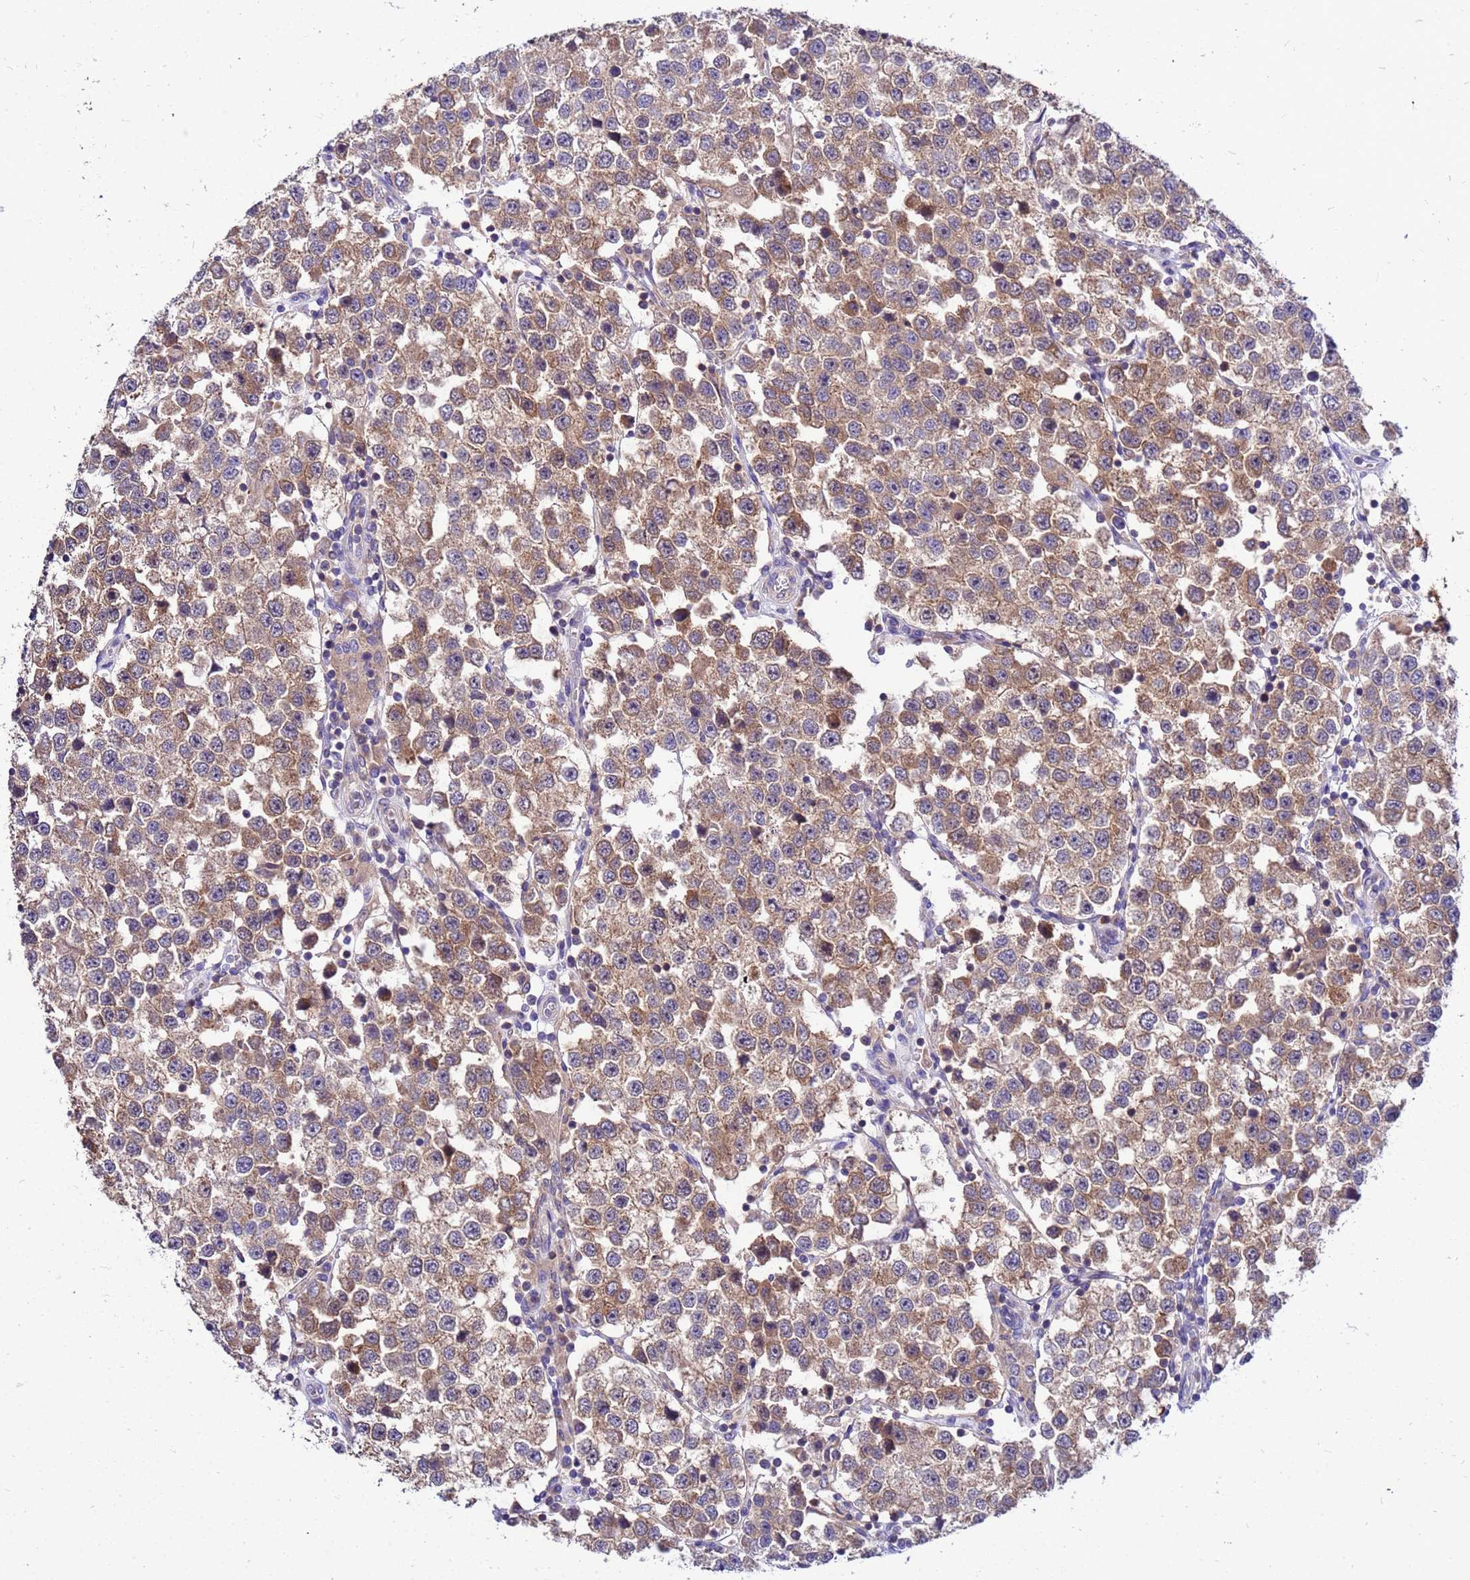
{"staining": {"intensity": "strong", "quantity": "25%-75%", "location": "cytoplasmic/membranous"}, "tissue": "testis cancer", "cell_type": "Tumor cells", "image_type": "cancer", "snomed": [{"axis": "morphology", "description": "Seminoma, NOS"}, {"axis": "topography", "description": "Testis"}], "caption": "Human seminoma (testis) stained for a protein (brown) displays strong cytoplasmic/membranous positive positivity in approximately 25%-75% of tumor cells.", "gene": "GET3", "patient": {"sex": "male", "age": 37}}